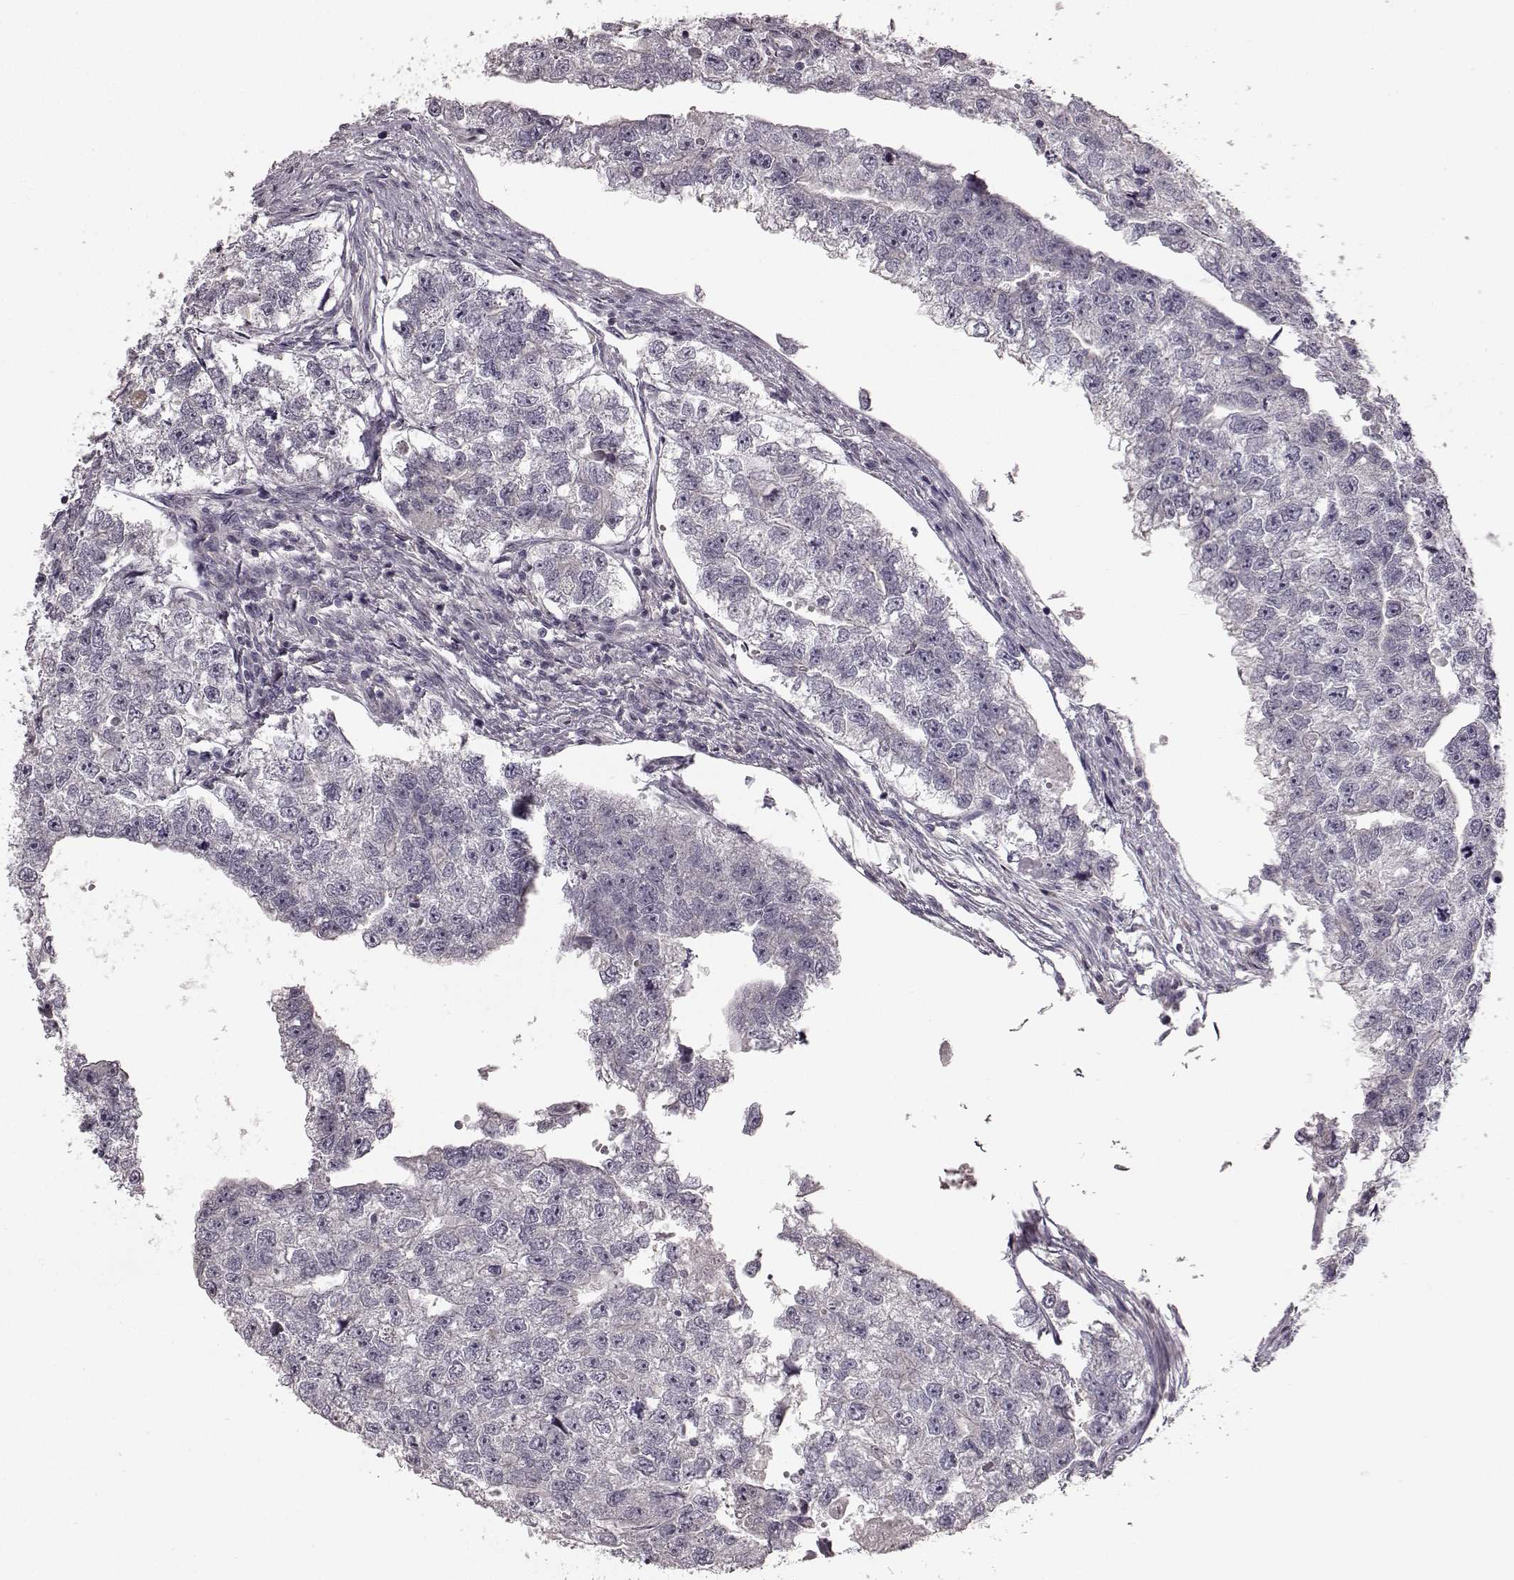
{"staining": {"intensity": "negative", "quantity": "none", "location": "none"}, "tissue": "testis cancer", "cell_type": "Tumor cells", "image_type": "cancer", "snomed": [{"axis": "morphology", "description": "Carcinoma, Embryonal, NOS"}, {"axis": "morphology", "description": "Teratoma, malignant, NOS"}, {"axis": "topography", "description": "Testis"}], "caption": "Tumor cells are negative for protein expression in human testis cancer (teratoma (malignant)).", "gene": "MIA", "patient": {"sex": "male", "age": 44}}